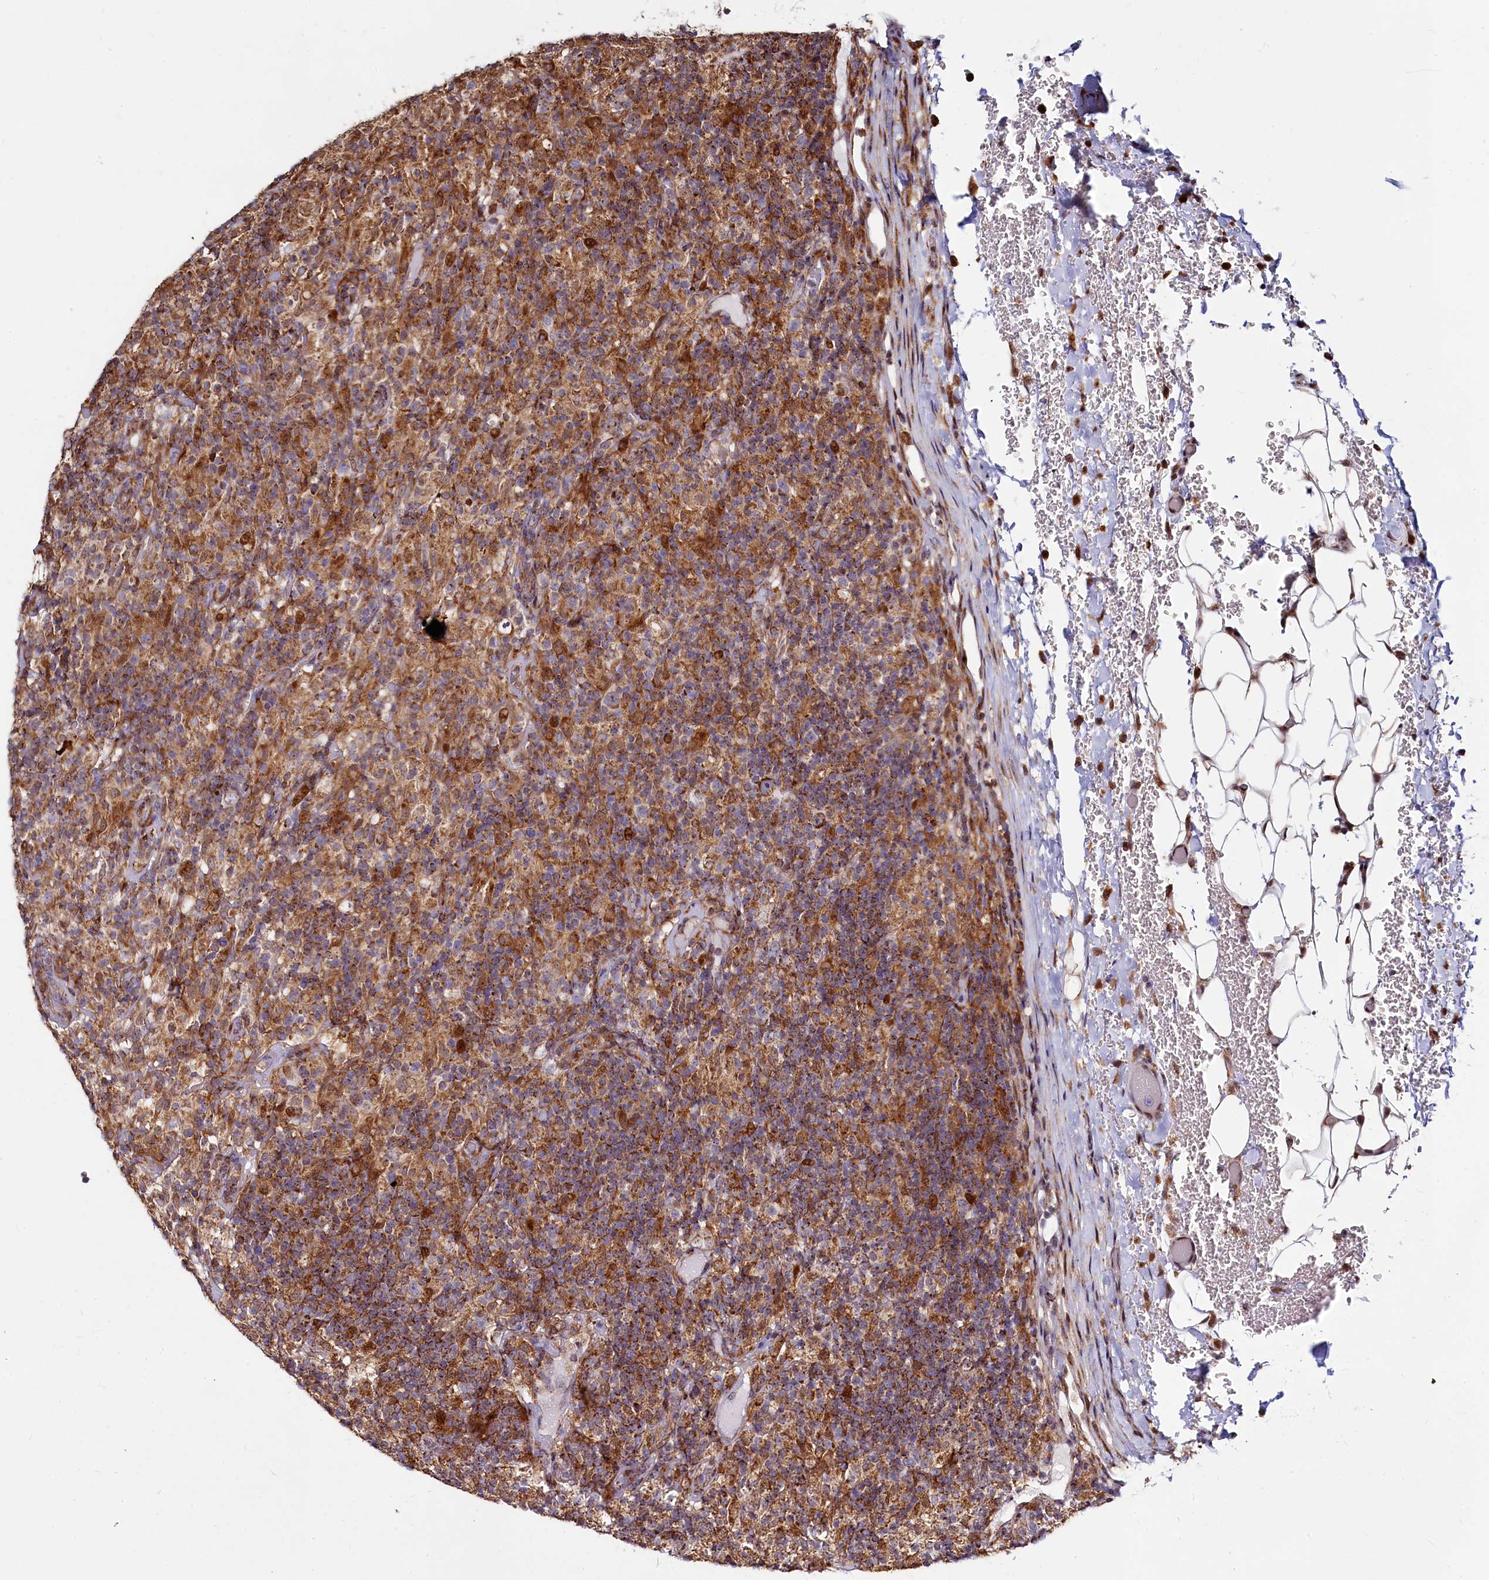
{"staining": {"intensity": "strong", "quantity": ">75%", "location": "cytoplasmic/membranous"}, "tissue": "lymphoma", "cell_type": "Tumor cells", "image_type": "cancer", "snomed": [{"axis": "morphology", "description": "Hodgkin's disease, NOS"}, {"axis": "topography", "description": "Lymph node"}], "caption": "Protein expression analysis of Hodgkin's disease shows strong cytoplasmic/membranous positivity in approximately >75% of tumor cells.", "gene": "HDGFL3", "patient": {"sex": "male", "age": 70}}